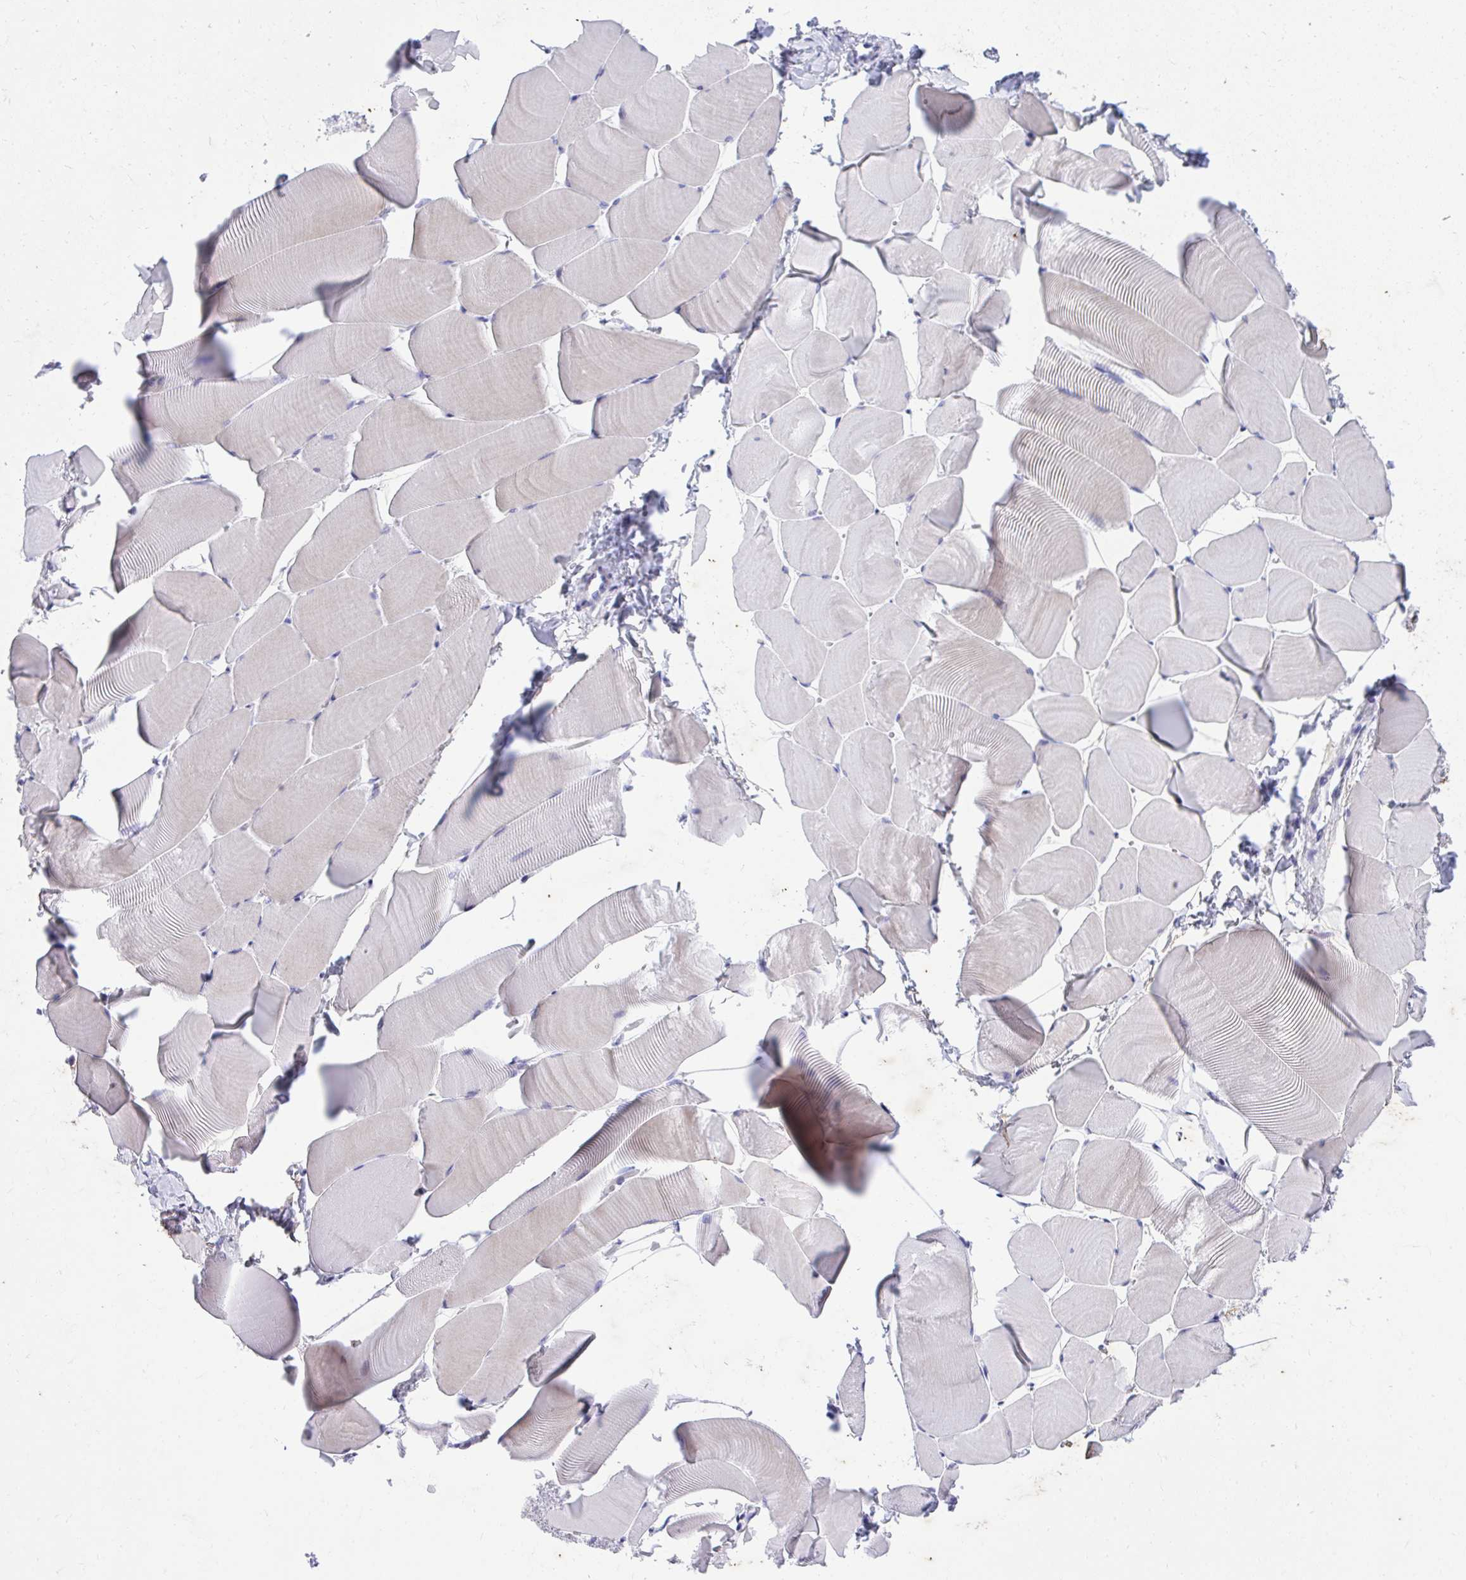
{"staining": {"intensity": "negative", "quantity": "none", "location": "none"}, "tissue": "skeletal muscle", "cell_type": "Myocytes", "image_type": "normal", "snomed": [{"axis": "morphology", "description": "Normal tissue, NOS"}, {"axis": "topography", "description": "Skeletal muscle"}], "caption": "DAB (3,3'-diaminobenzidine) immunohistochemical staining of benign skeletal muscle displays no significant positivity in myocytes. (Stains: DAB (3,3'-diaminobenzidine) immunohistochemistry with hematoxylin counter stain, Microscopy: brightfield microscopy at high magnification).", "gene": "KLK1", "patient": {"sex": "male", "age": 25}}